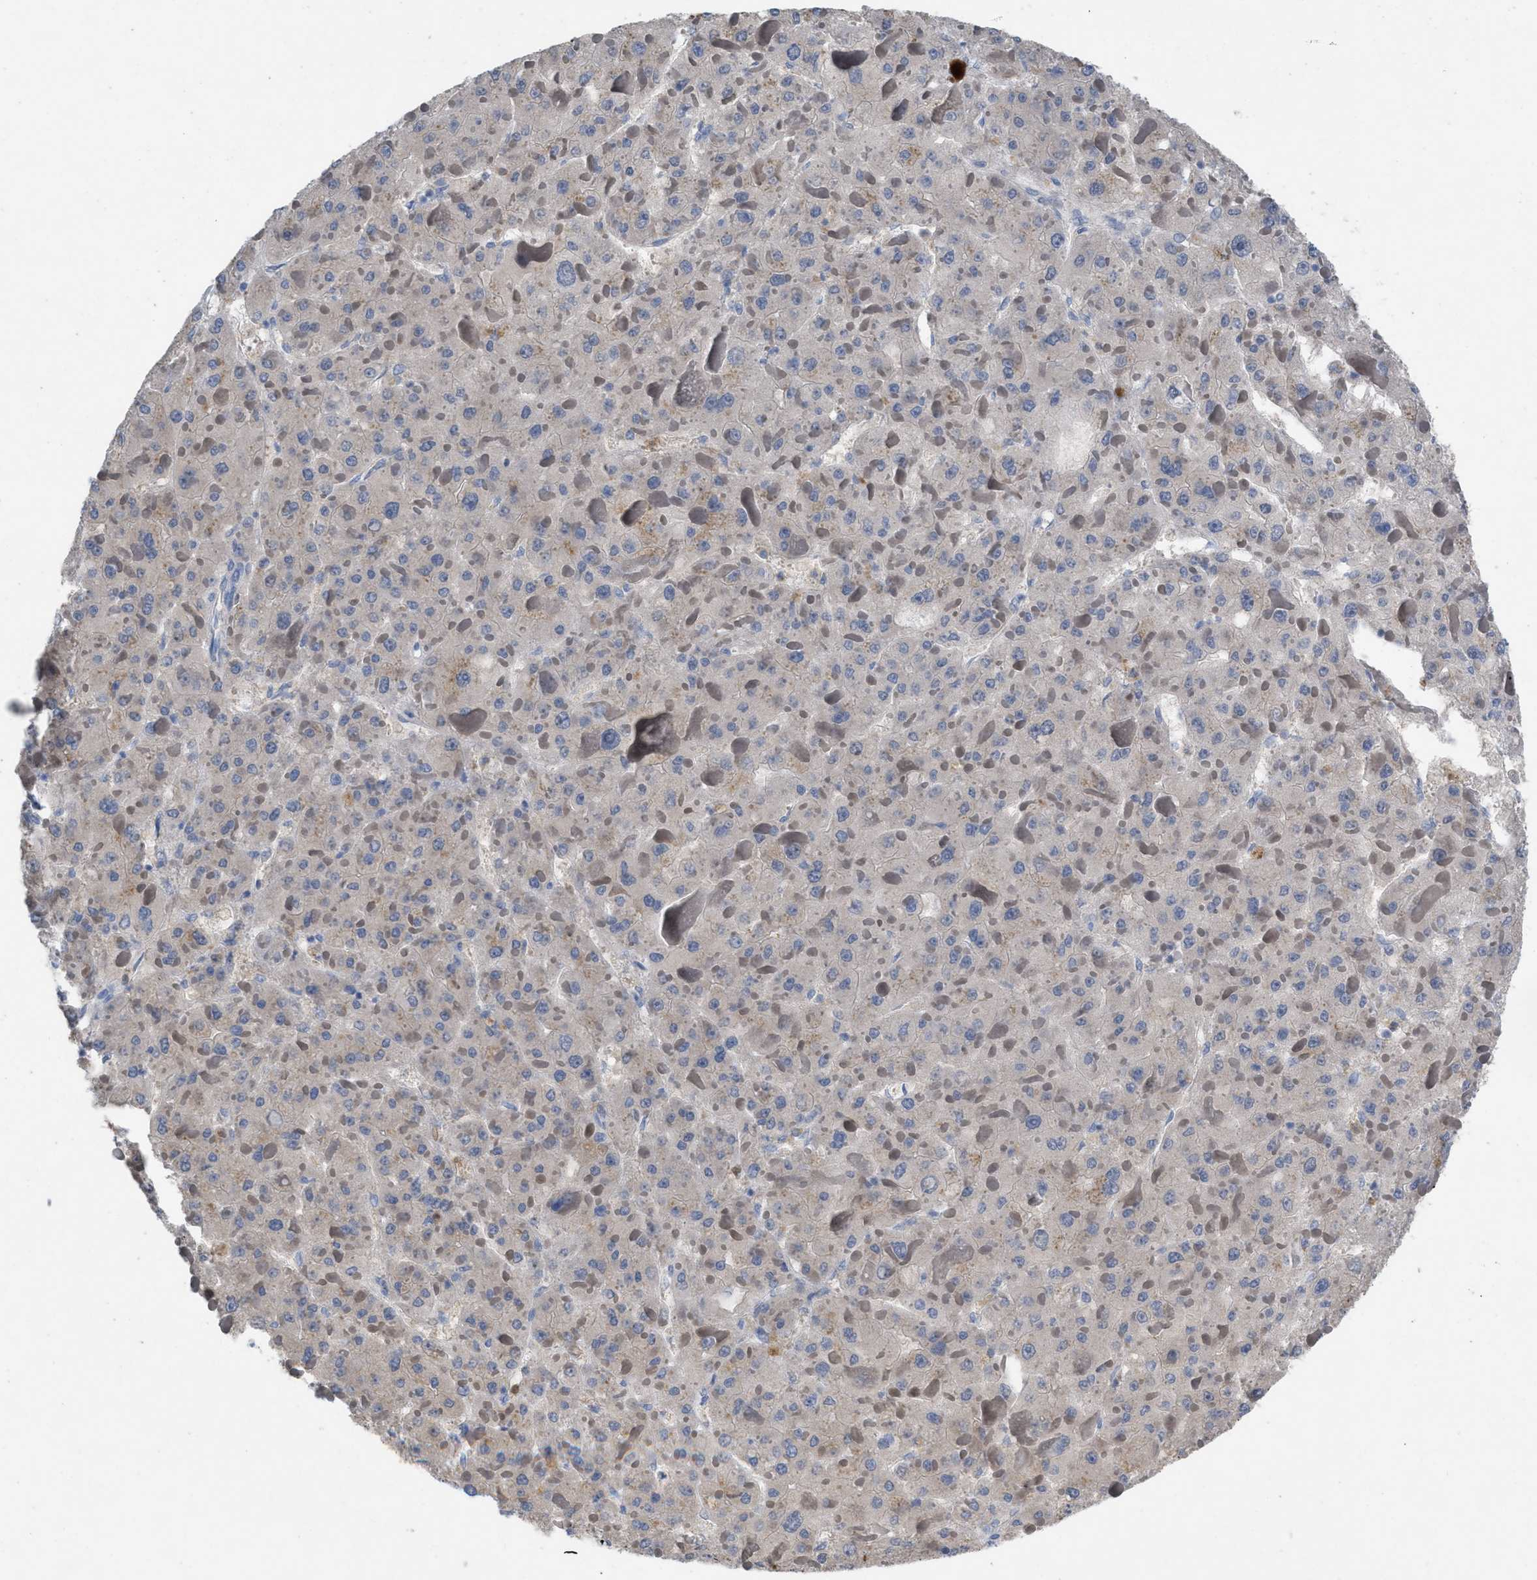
{"staining": {"intensity": "negative", "quantity": "none", "location": "none"}, "tissue": "liver cancer", "cell_type": "Tumor cells", "image_type": "cancer", "snomed": [{"axis": "morphology", "description": "Carcinoma, Hepatocellular, NOS"}, {"axis": "topography", "description": "Liver"}], "caption": "Immunohistochemical staining of human liver hepatocellular carcinoma demonstrates no significant positivity in tumor cells.", "gene": "PLPPR5", "patient": {"sex": "female", "age": 73}}